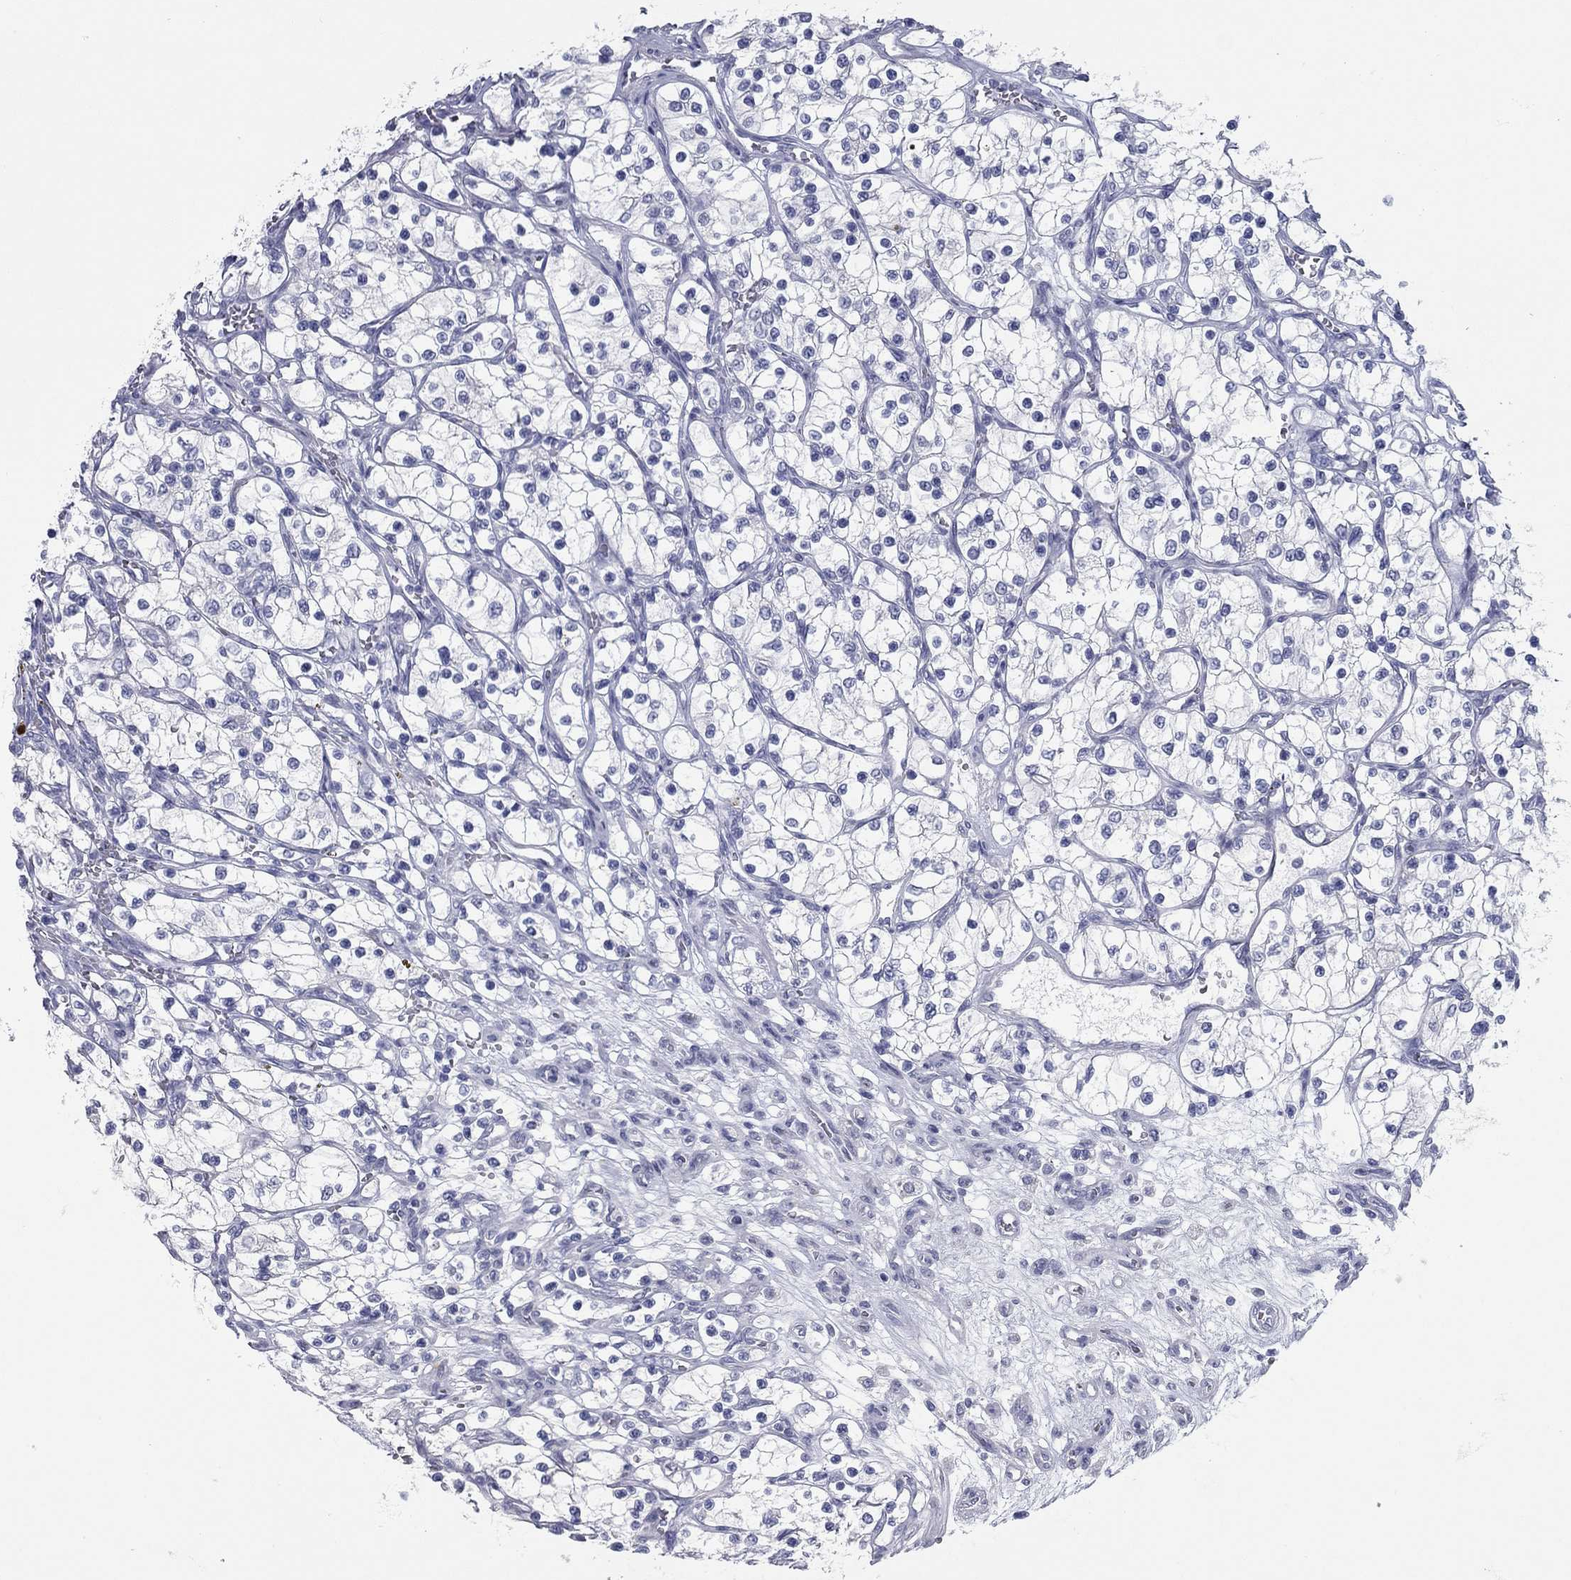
{"staining": {"intensity": "negative", "quantity": "none", "location": "none"}, "tissue": "renal cancer", "cell_type": "Tumor cells", "image_type": "cancer", "snomed": [{"axis": "morphology", "description": "Adenocarcinoma, NOS"}, {"axis": "topography", "description": "Kidney"}], "caption": "High power microscopy image of an IHC histopathology image of adenocarcinoma (renal), revealing no significant staining in tumor cells.", "gene": "KIRREL2", "patient": {"sex": "female", "age": 69}}